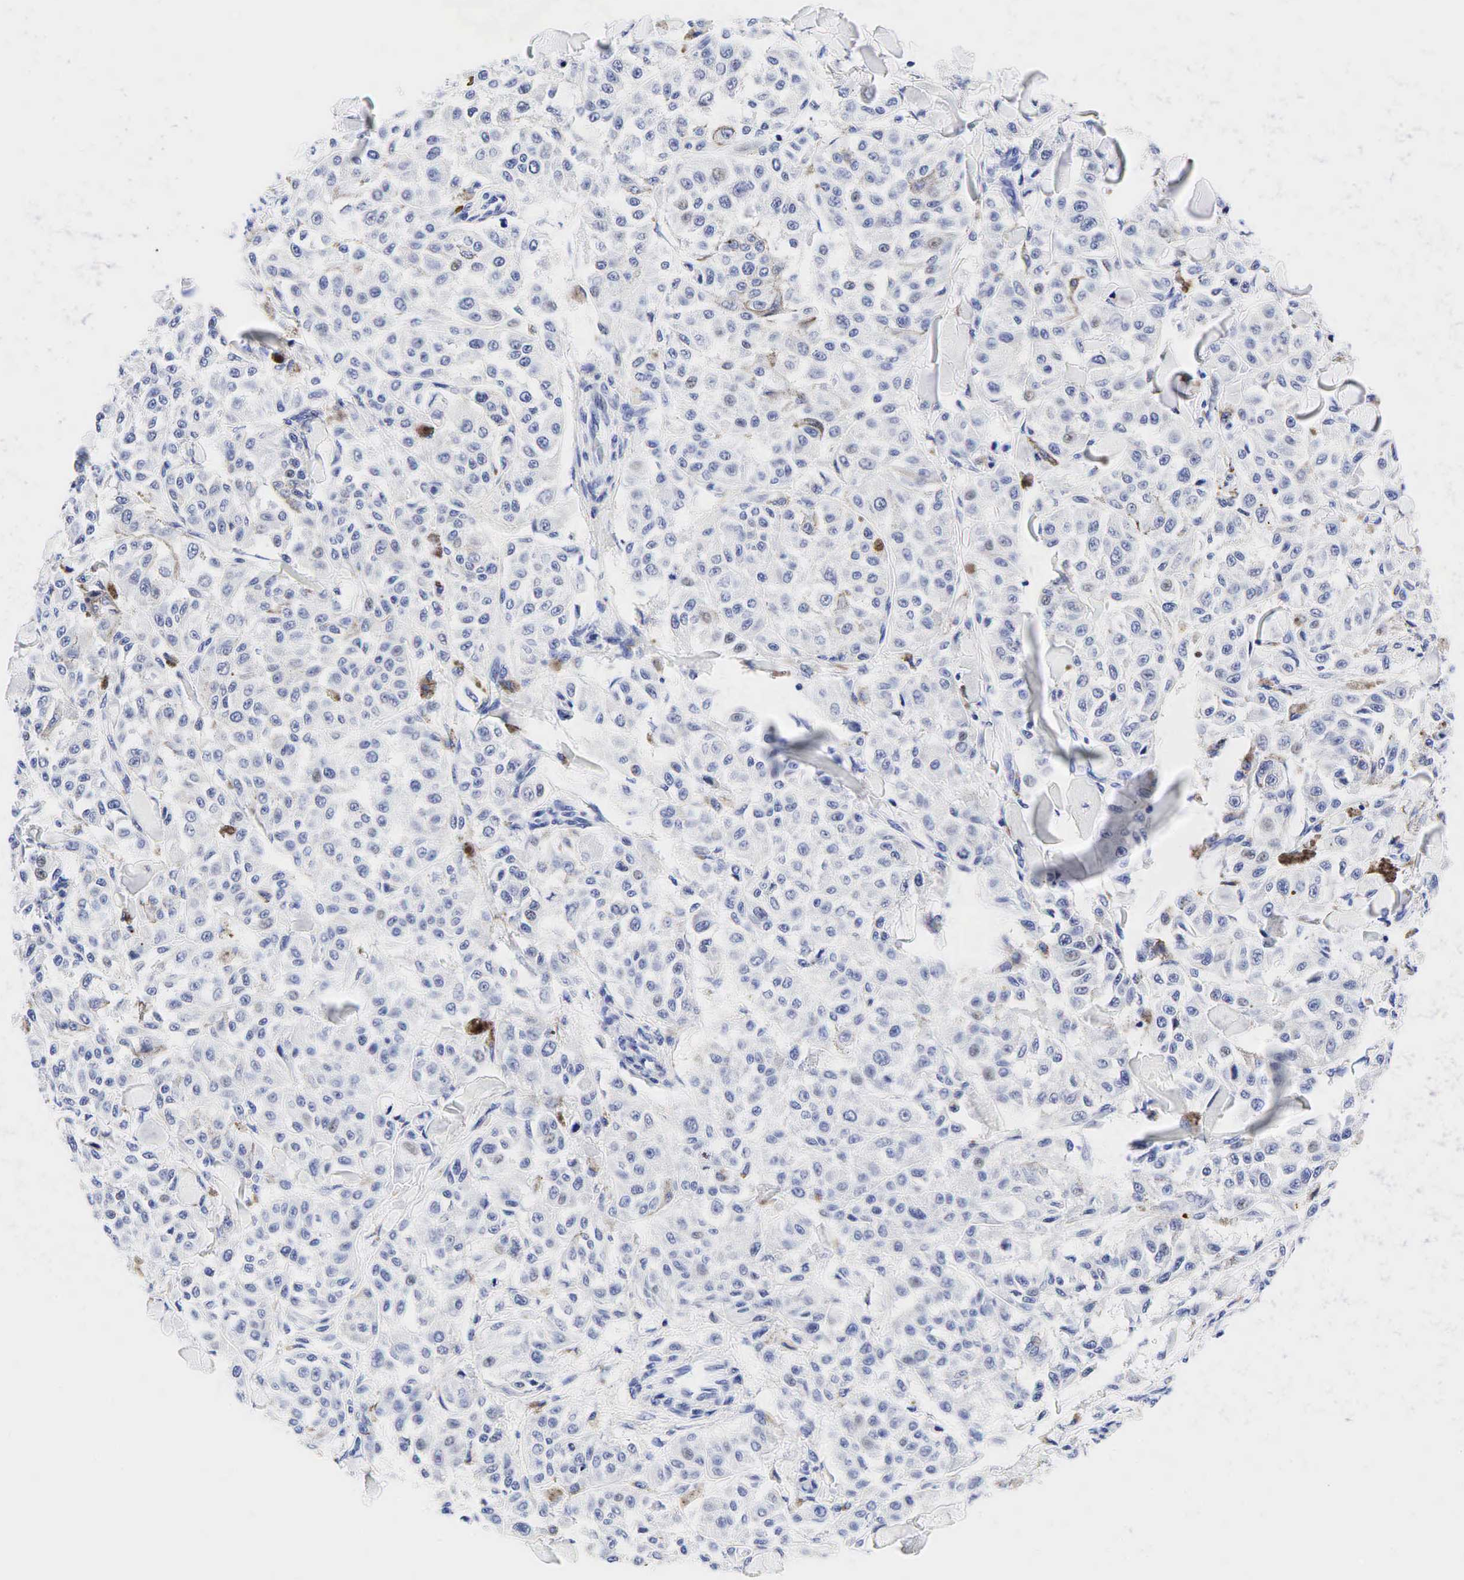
{"staining": {"intensity": "negative", "quantity": "none", "location": "none"}, "tissue": "melanoma", "cell_type": "Tumor cells", "image_type": "cancer", "snomed": [{"axis": "morphology", "description": "Malignant melanoma, NOS"}, {"axis": "topography", "description": "Skin"}], "caption": "A micrograph of human melanoma is negative for staining in tumor cells.", "gene": "CD79A", "patient": {"sex": "female", "age": 64}}